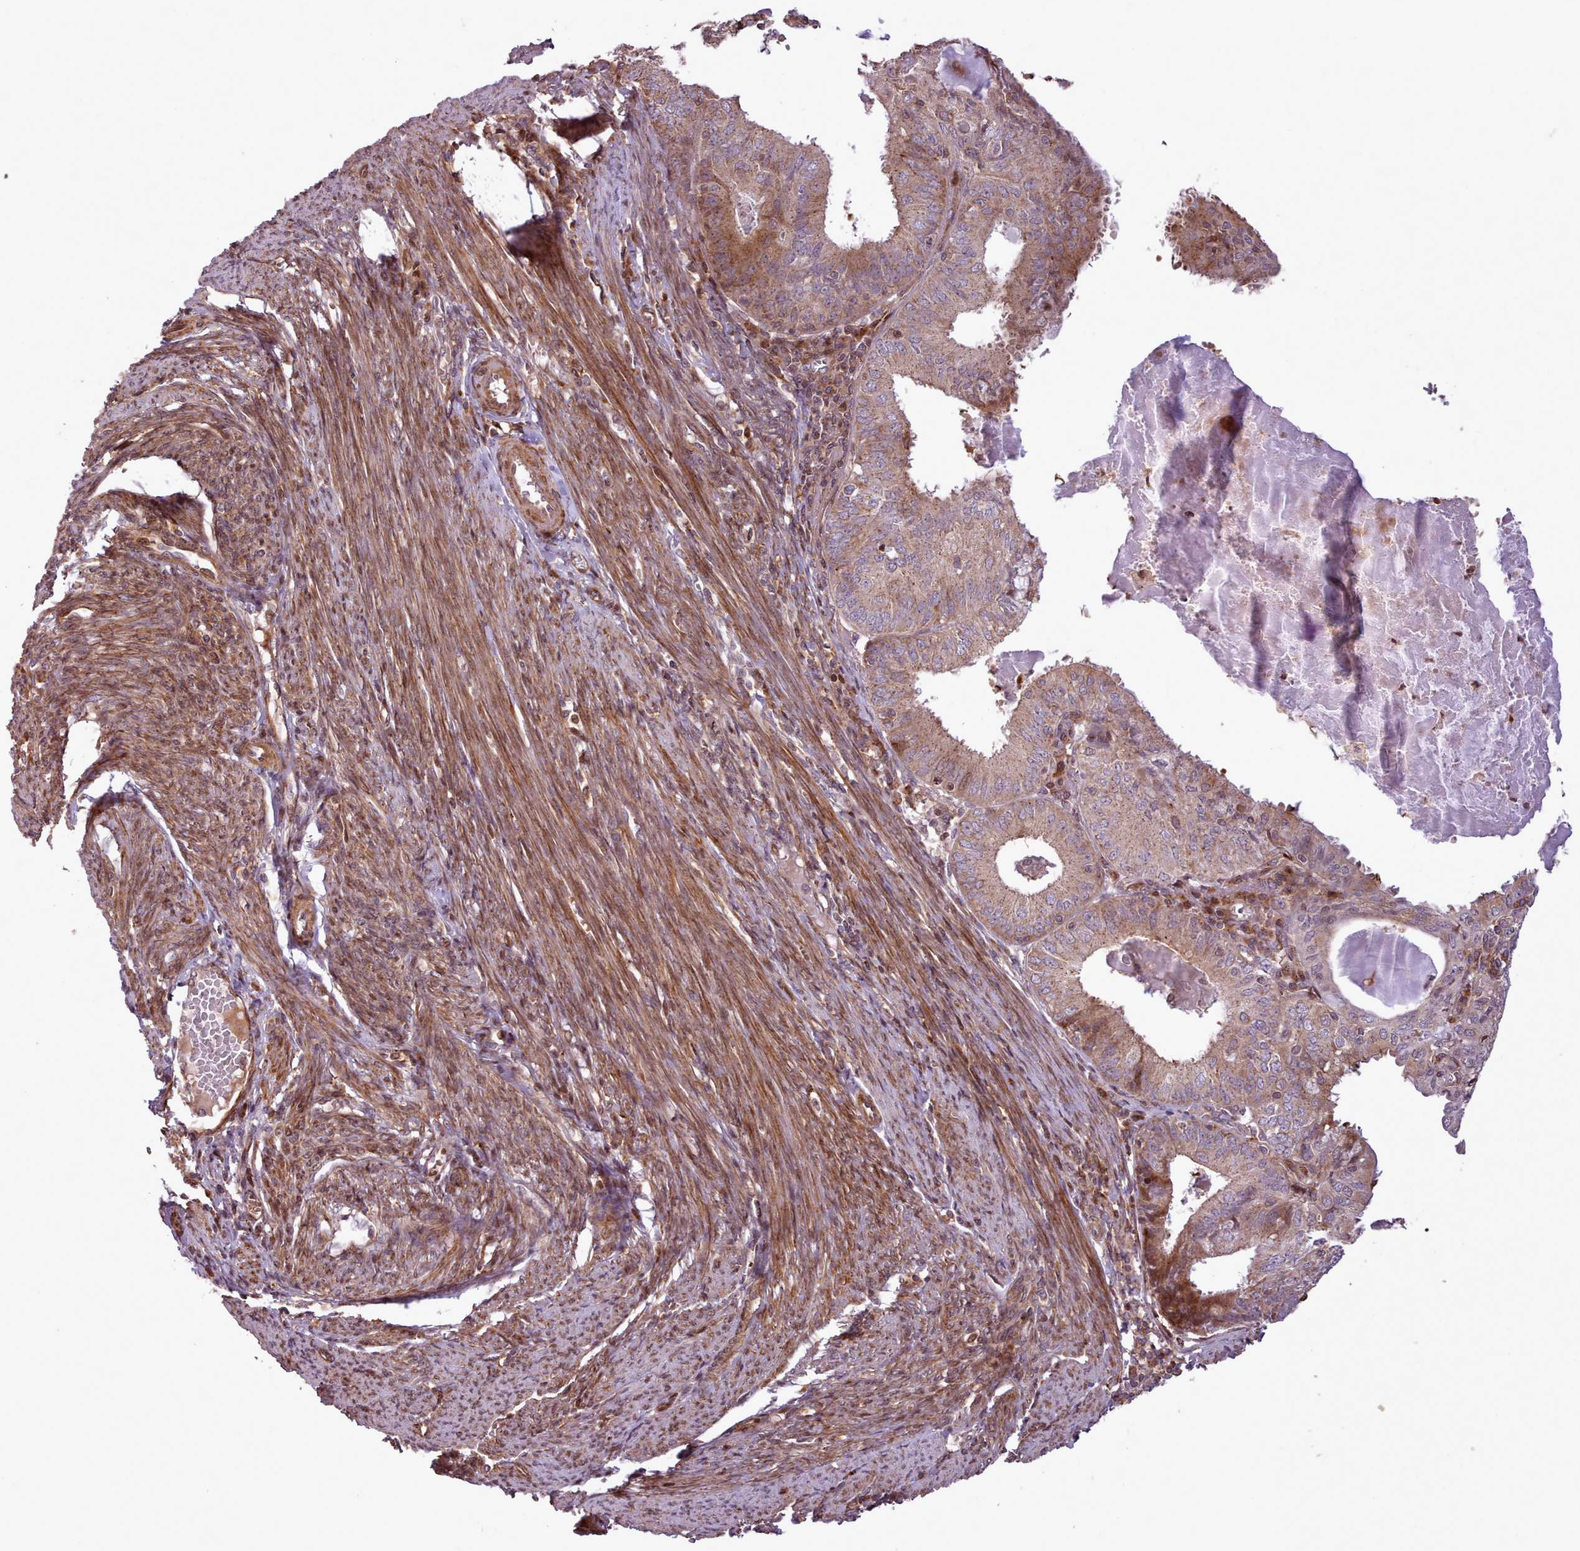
{"staining": {"intensity": "moderate", "quantity": ">75%", "location": "cytoplasmic/membranous"}, "tissue": "endometrial cancer", "cell_type": "Tumor cells", "image_type": "cancer", "snomed": [{"axis": "morphology", "description": "Adenocarcinoma, NOS"}, {"axis": "topography", "description": "Endometrium"}], "caption": "Immunohistochemistry of human endometrial adenocarcinoma demonstrates medium levels of moderate cytoplasmic/membranous expression in about >75% of tumor cells. The staining was performed using DAB (3,3'-diaminobenzidine) to visualize the protein expression in brown, while the nuclei were stained in blue with hematoxylin (Magnification: 20x).", "gene": "NLRP7", "patient": {"sex": "female", "age": 57}}